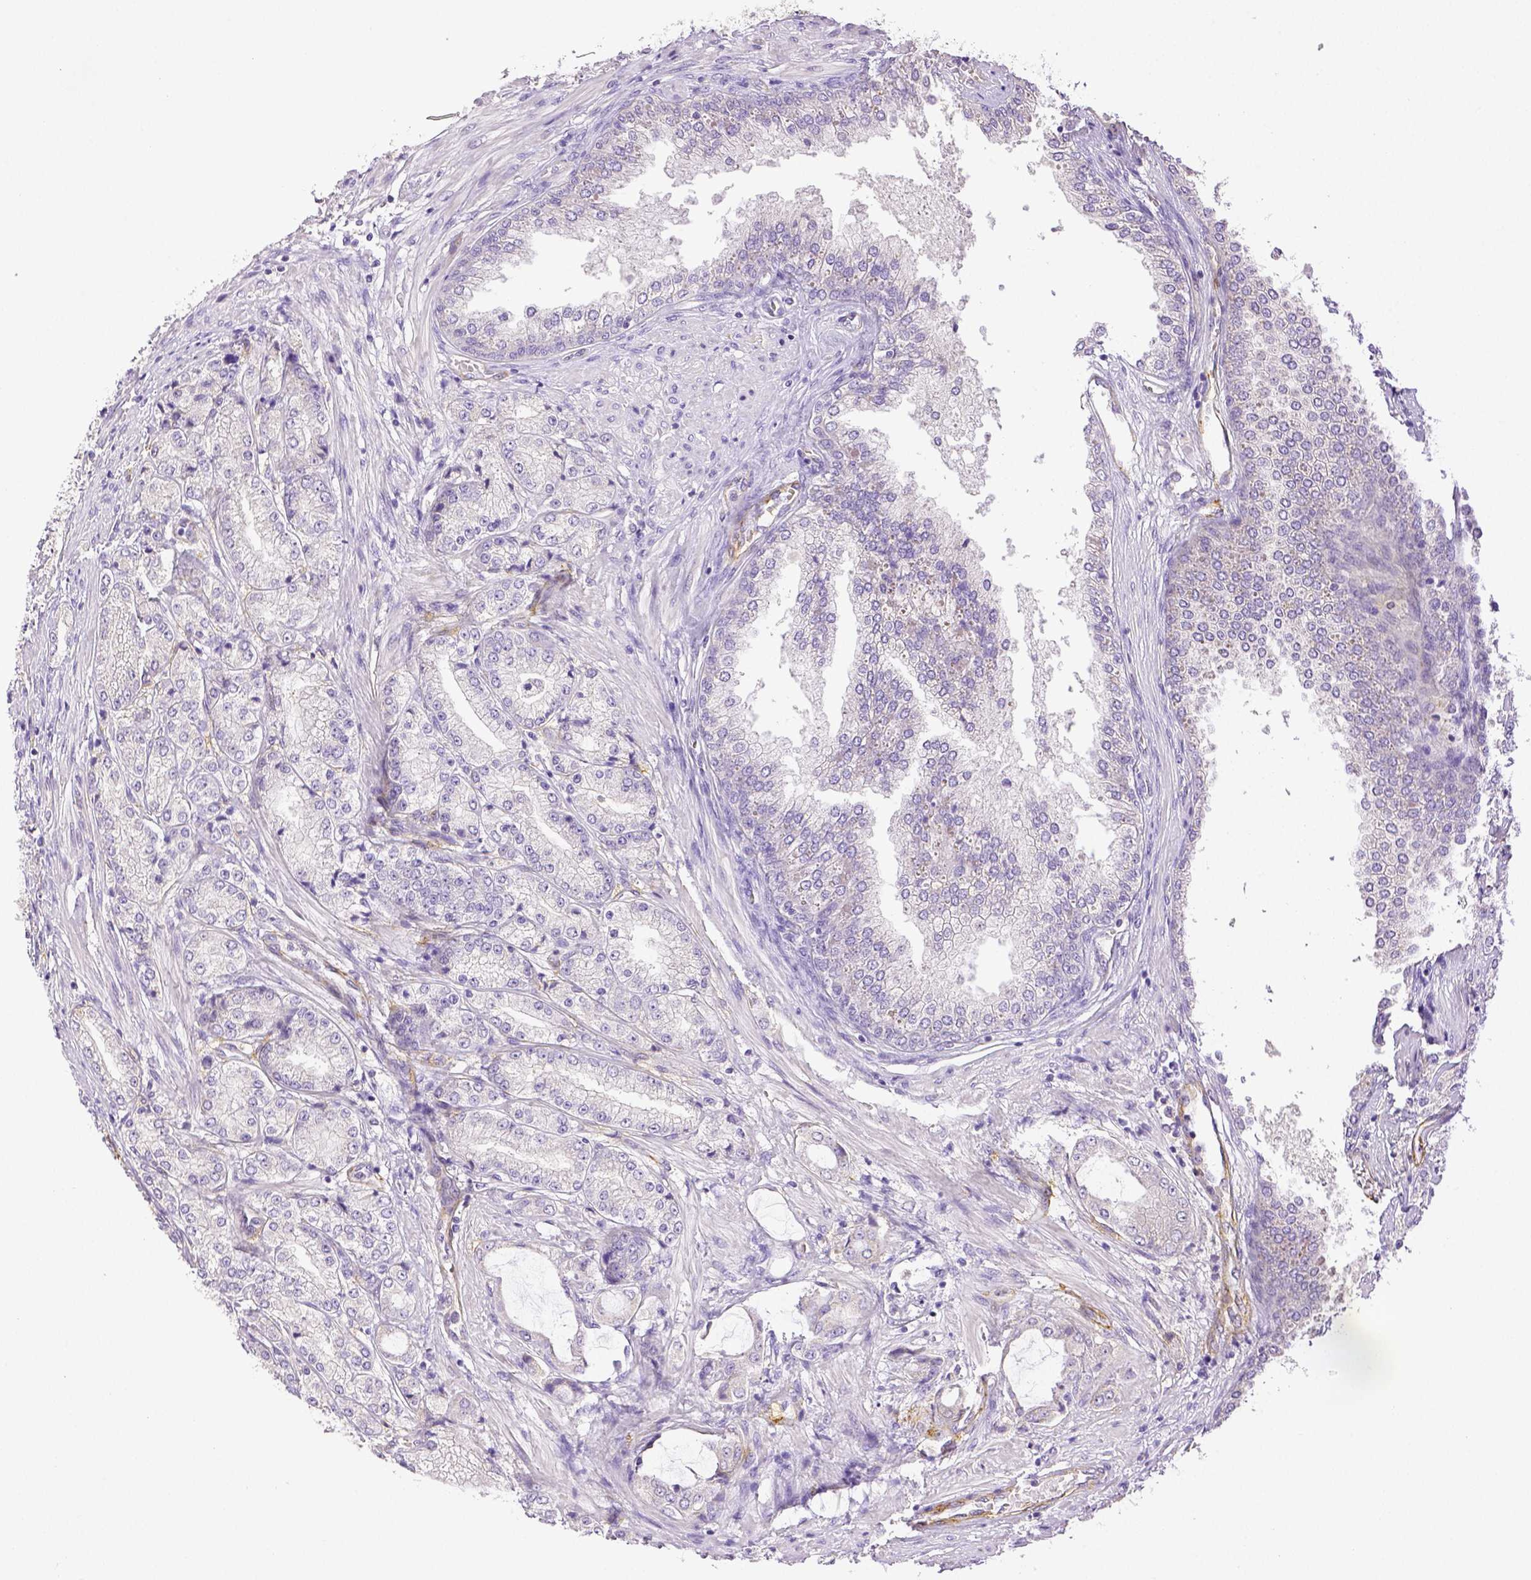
{"staining": {"intensity": "negative", "quantity": "none", "location": "none"}, "tissue": "prostate cancer", "cell_type": "Tumor cells", "image_type": "cancer", "snomed": [{"axis": "morphology", "description": "Adenocarcinoma, NOS"}, {"axis": "topography", "description": "Prostate"}], "caption": "High magnification brightfield microscopy of prostate adenocarcinoma stained with DAB (brown) and counterstained with hematoxylin (blue): tumor cells show no significant expression.", "gene": "THY1", "patient": {"sex": "male", "age": 63}}